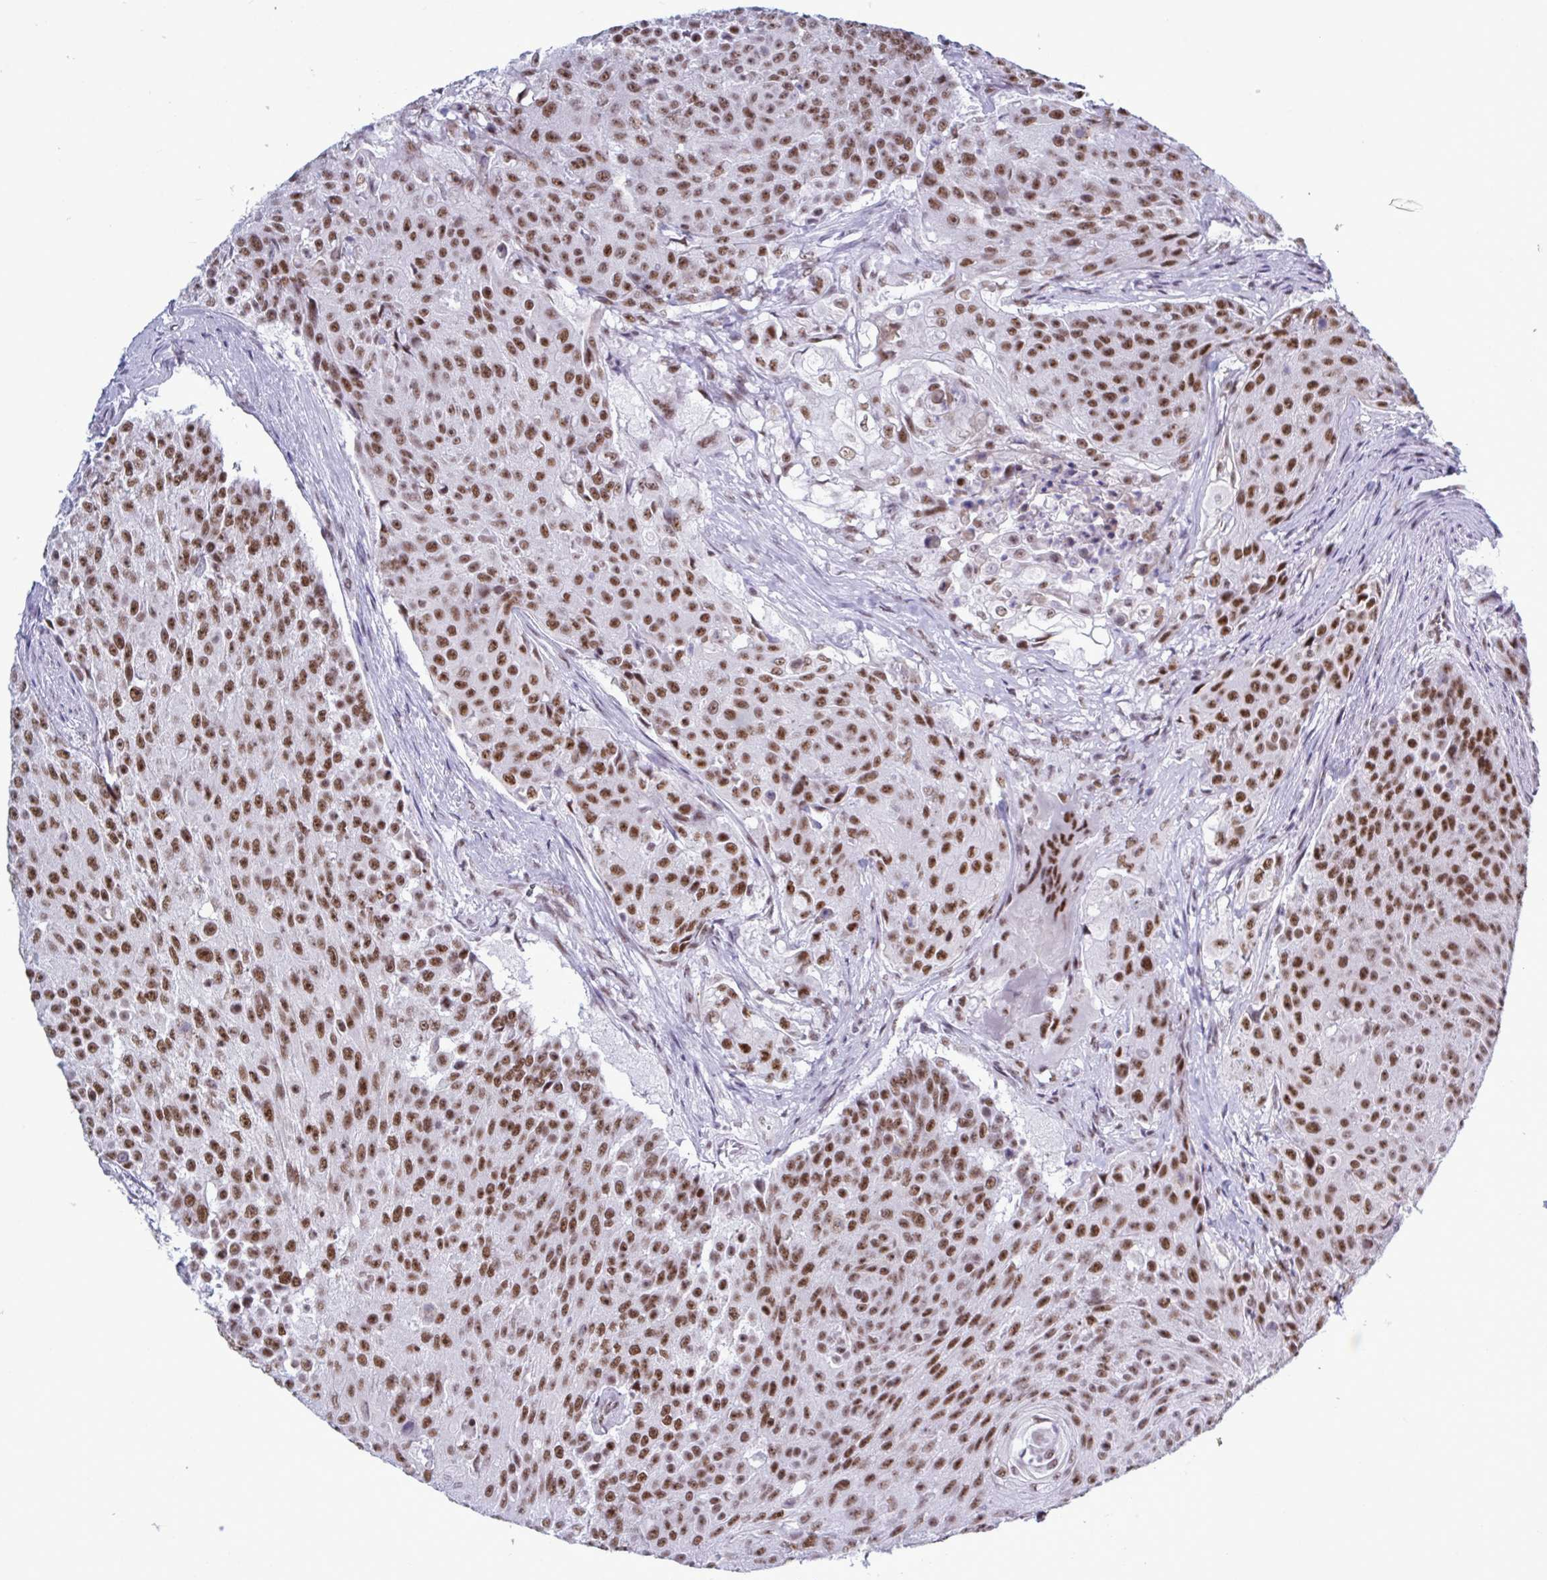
{"staining": {"intensity": "strong", "quantity": ">75%", "location": "nuclear"}, "tissue": "urothelial cancer", "cell_type": "Tumor cells", "image_type": "cancer", "snomed": [{"axis": "morphology", "description": "Urothelial carcinoma, High grade"}, {"axis": "topography", "description": "Urinary bladder"}], "caption": "Immunohistochemical staining of urothelial carcinoma (high-grade) displays strong nuclear protein expression in approximately >75% of tumor cells.", "gene": "PPP1R10", "patient": {"sex": "female", "age": 63}}